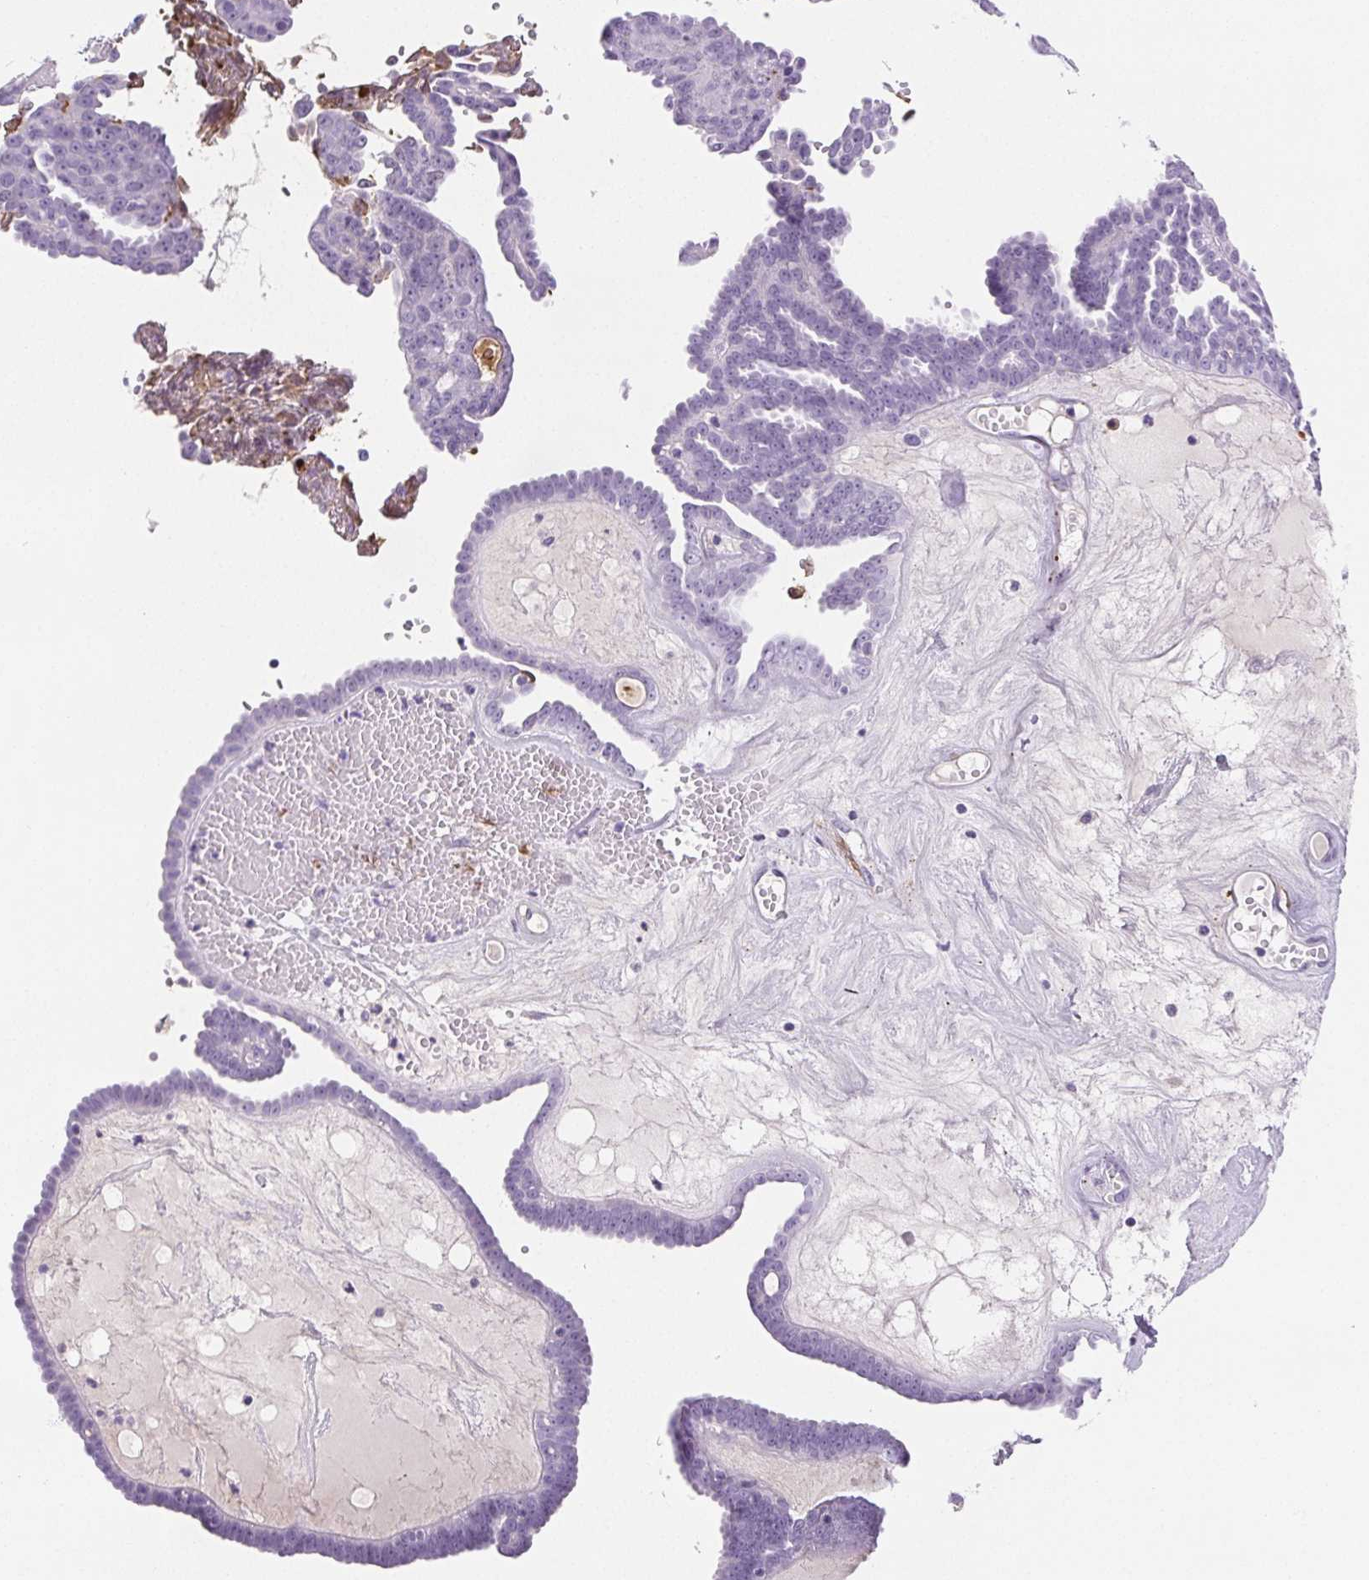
{"staining": {"intensity": "moderate", "quantity": "<25%", "location": "cytoplasmic/membranous"}, "tissue": "ovarian cancer", "cell_type": "Tumor cells", "image_type": "cancer", "snomed": [{"axis": "morphology", "description": "Cystadenocarcinoma, serous, NOS"}, {"axis": "topography", "description": "Ovary"}], "caption": "Immunohistochemistry histopathology image of human ovarian cancer (serous cystadenocarcinoma) stained for a protein (brown), which shows low levels of moderate cytoplasmic/membranous staining in about <25% of tumor cells.", "gene": "VTN", "patient": {"sex": "female", "age": 71}}